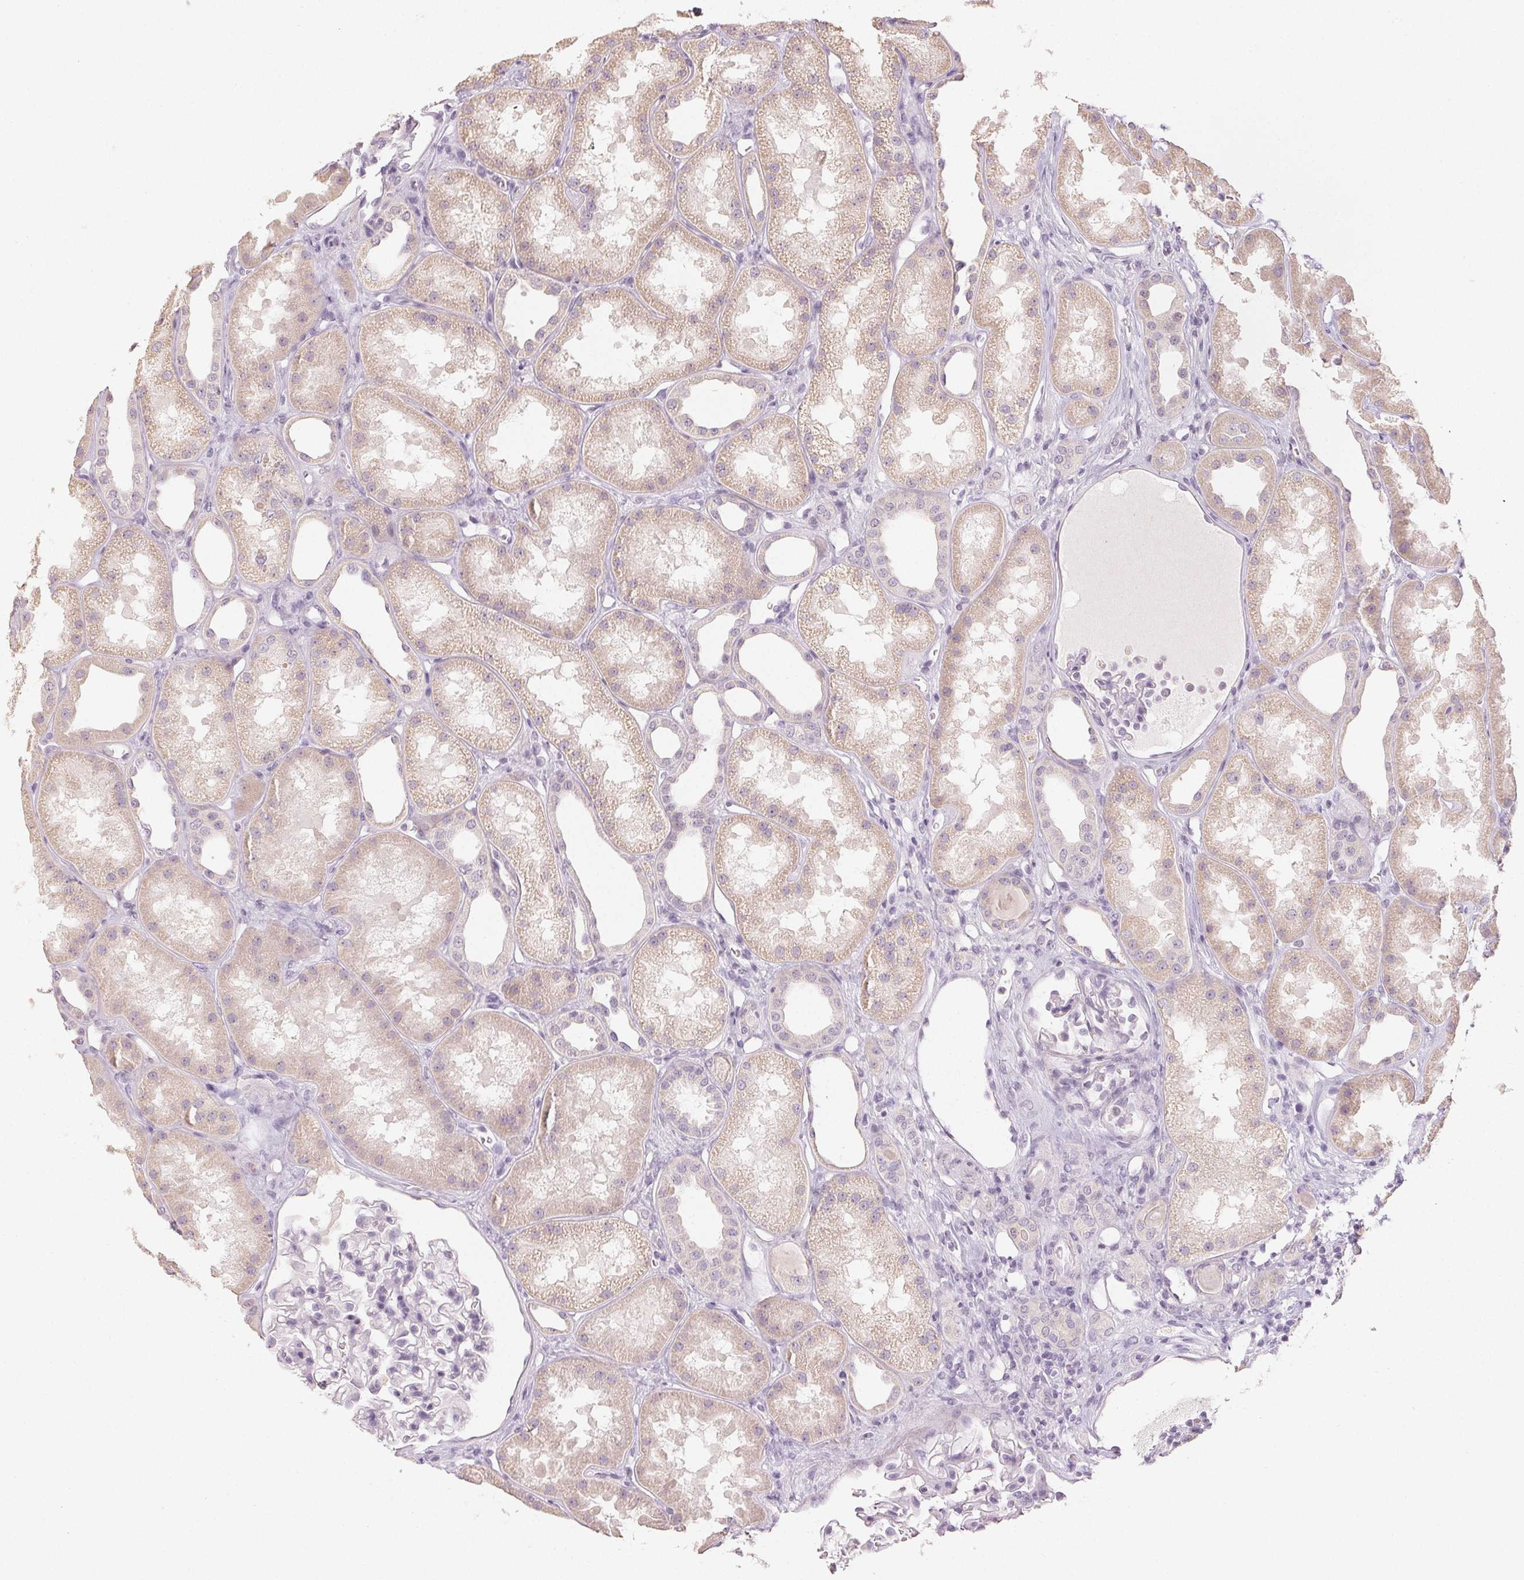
{"staining": {"intensity": "negative", "quantity": "none", "location": "none"}, "tissue": "kidney", "cell_type": "Cells in glomeruli", "image_type": "normal", "snomed": [{"axis": "morphology", "description": "Normal tissue, NOS"}, {"axis": "topography", "description": "Kidney"}], "caption": "Protein analysis of unremarkable kidney reveals no significant staining in cells in glomeruli. (DAB (3,3'-diaminobenzidine) immunohistochemistry (IHC) visualized using brightfield microscopy, high magnification).", "gene": "LVRN", "patient": {"sex": "male", "age": 61}}